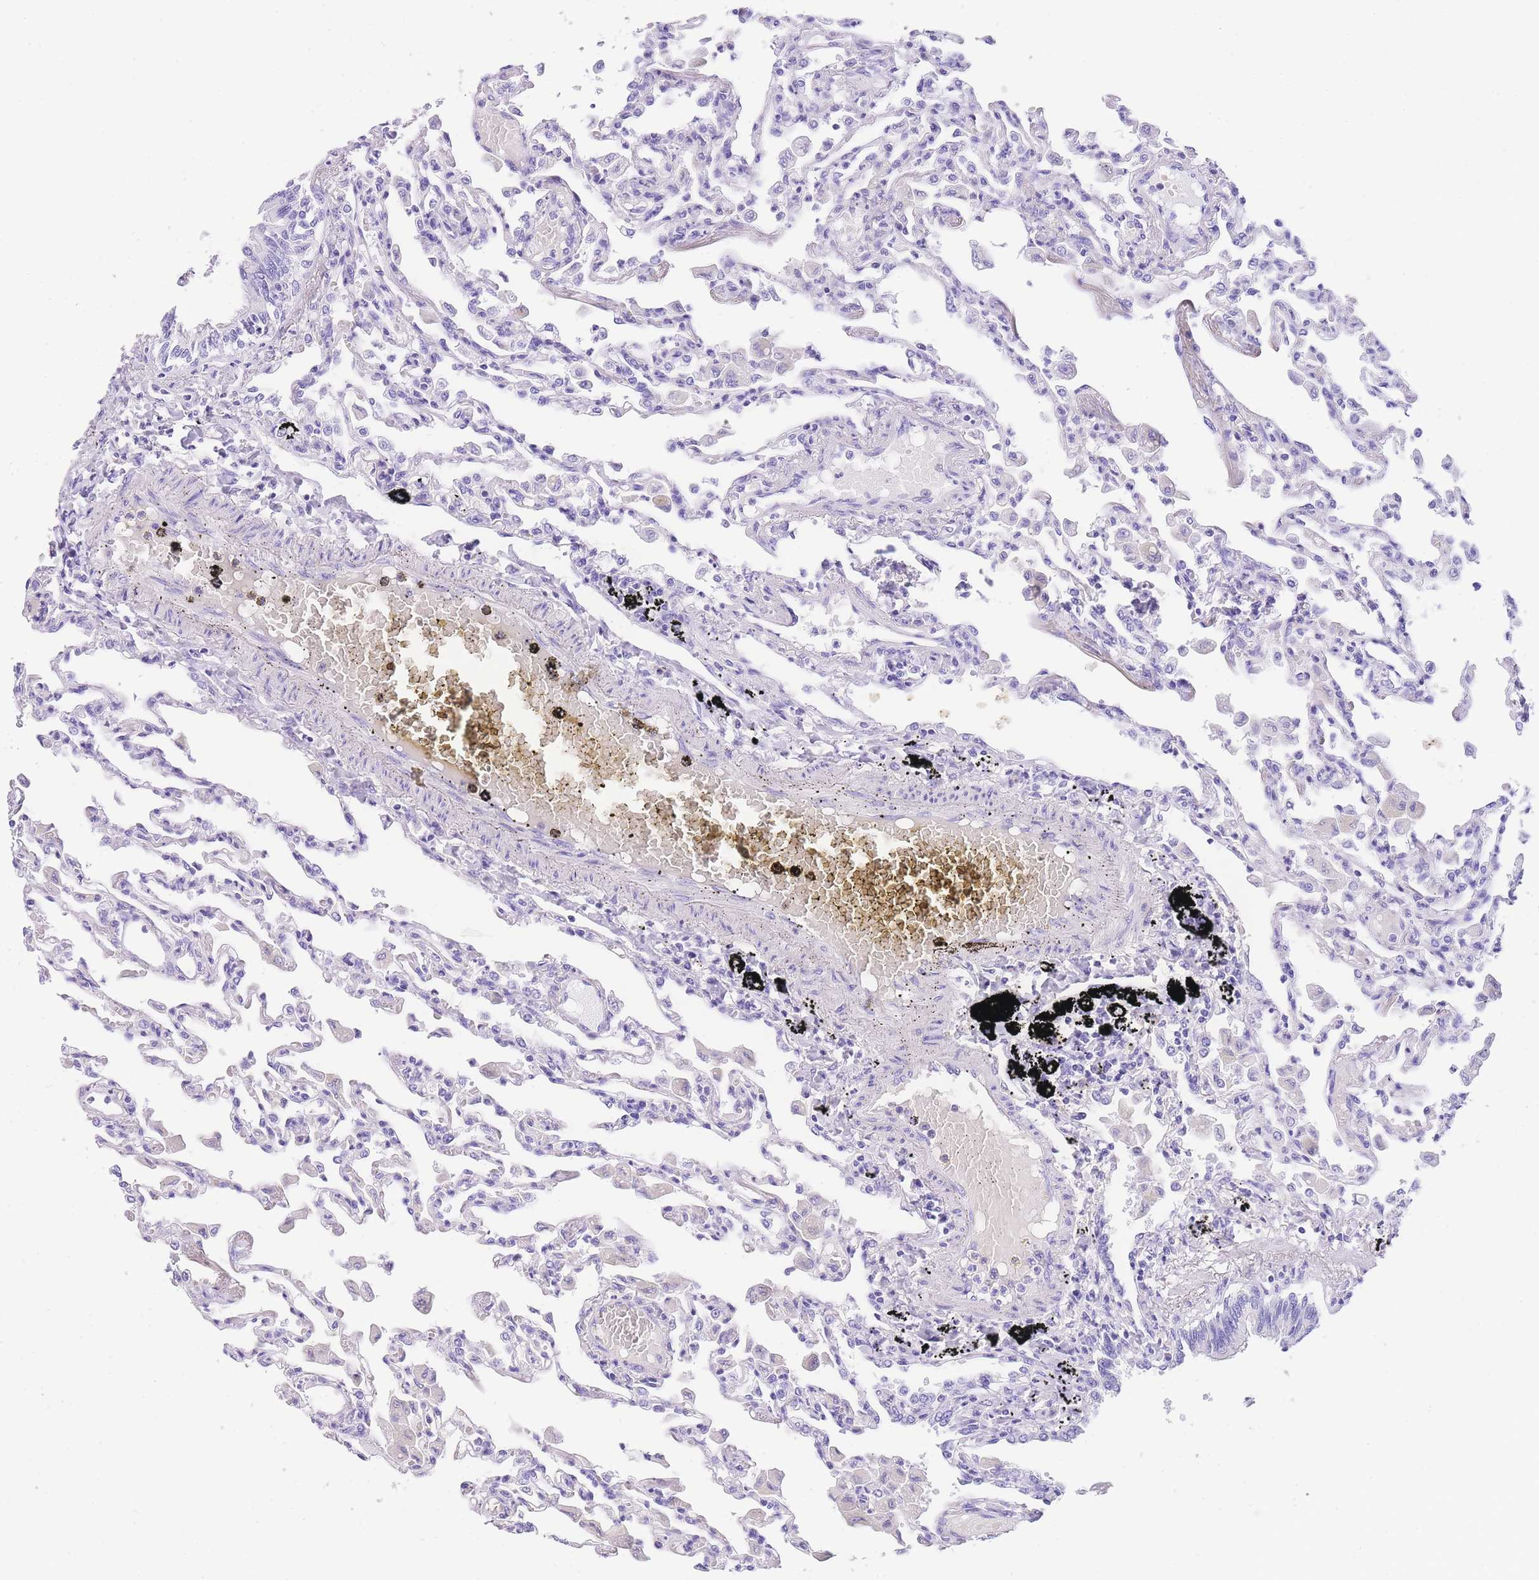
{"staining": {"intensity": "negative", "quantity": "none", "location": "none"}, "tissue": "lung", "cell_type": "Alveolar cells", "image_type": "normal", "snomed": [{"axis": "morphology", "description": "Normal tissue, NOS"}, {"axis": "topography", "description": "Bronchus"}, {"axis": "topography", "description": "Lung"}], "caption": "Histopathology image shows no significant protein positivity in alveolar cells of normal lung. The staining is performed using DAB brown chromogen with nuclei counter-stained in using hematoxylin.", "gene": "NKD2", "patient": {"sex": "female", "age": 49}}